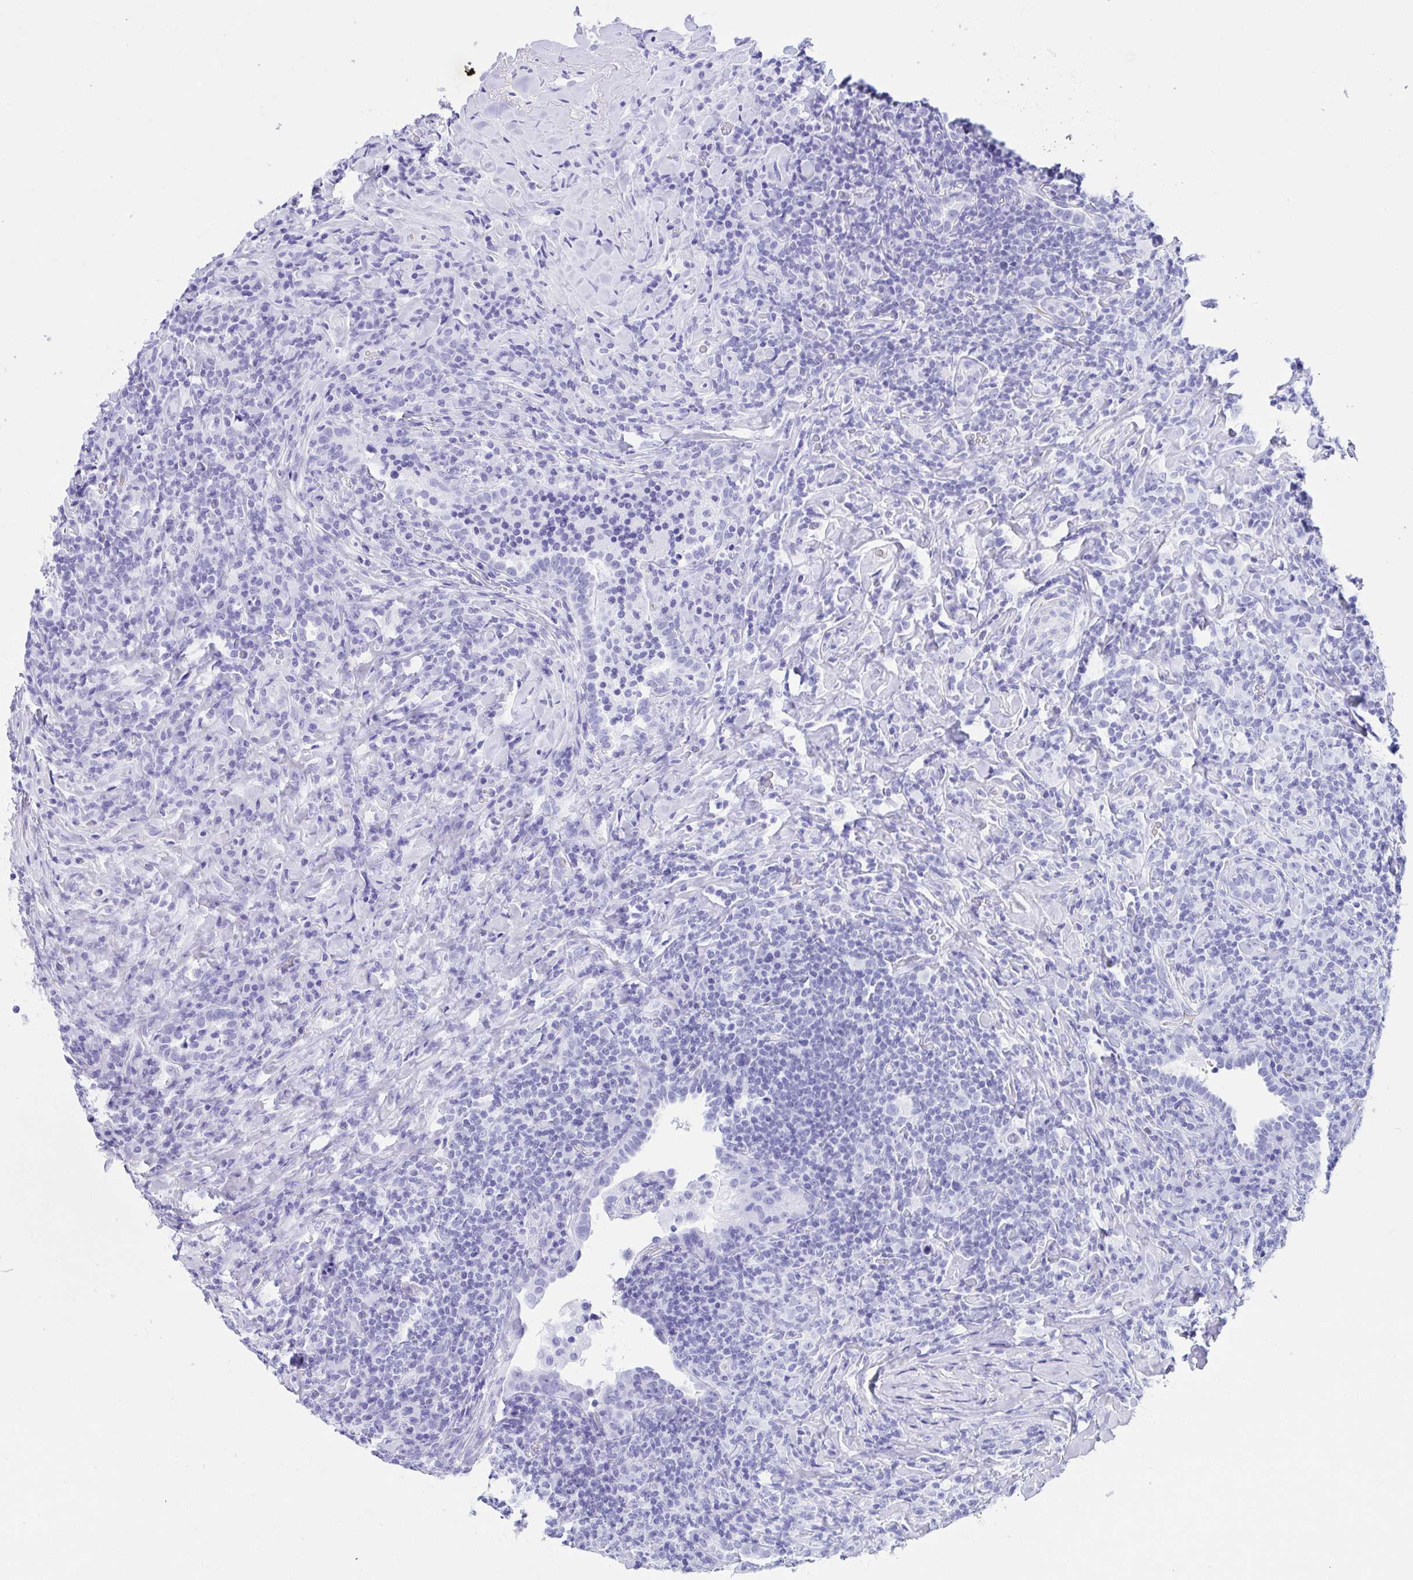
{"staining": {"intensity": "negative", "quantity": "none", "location": "none"}, "tissue": "lymphoma", "cell_type": "Tumor cells", "image_type": "cancer", "snomed": [{"axis": "morphology", "description": "Hodgkin's disease, NOS"}, {"axis": "topography", "description": "Lung"}], "caption": "High power microscopy histopathology image of an immunohistochemistry histopathology image of Hodgkin's disease, revealing no significant expression in tumor cells. Nuclei are stained in blue.", "gene": "ANK1", "patient": {"sex": "male", "age": 17}}